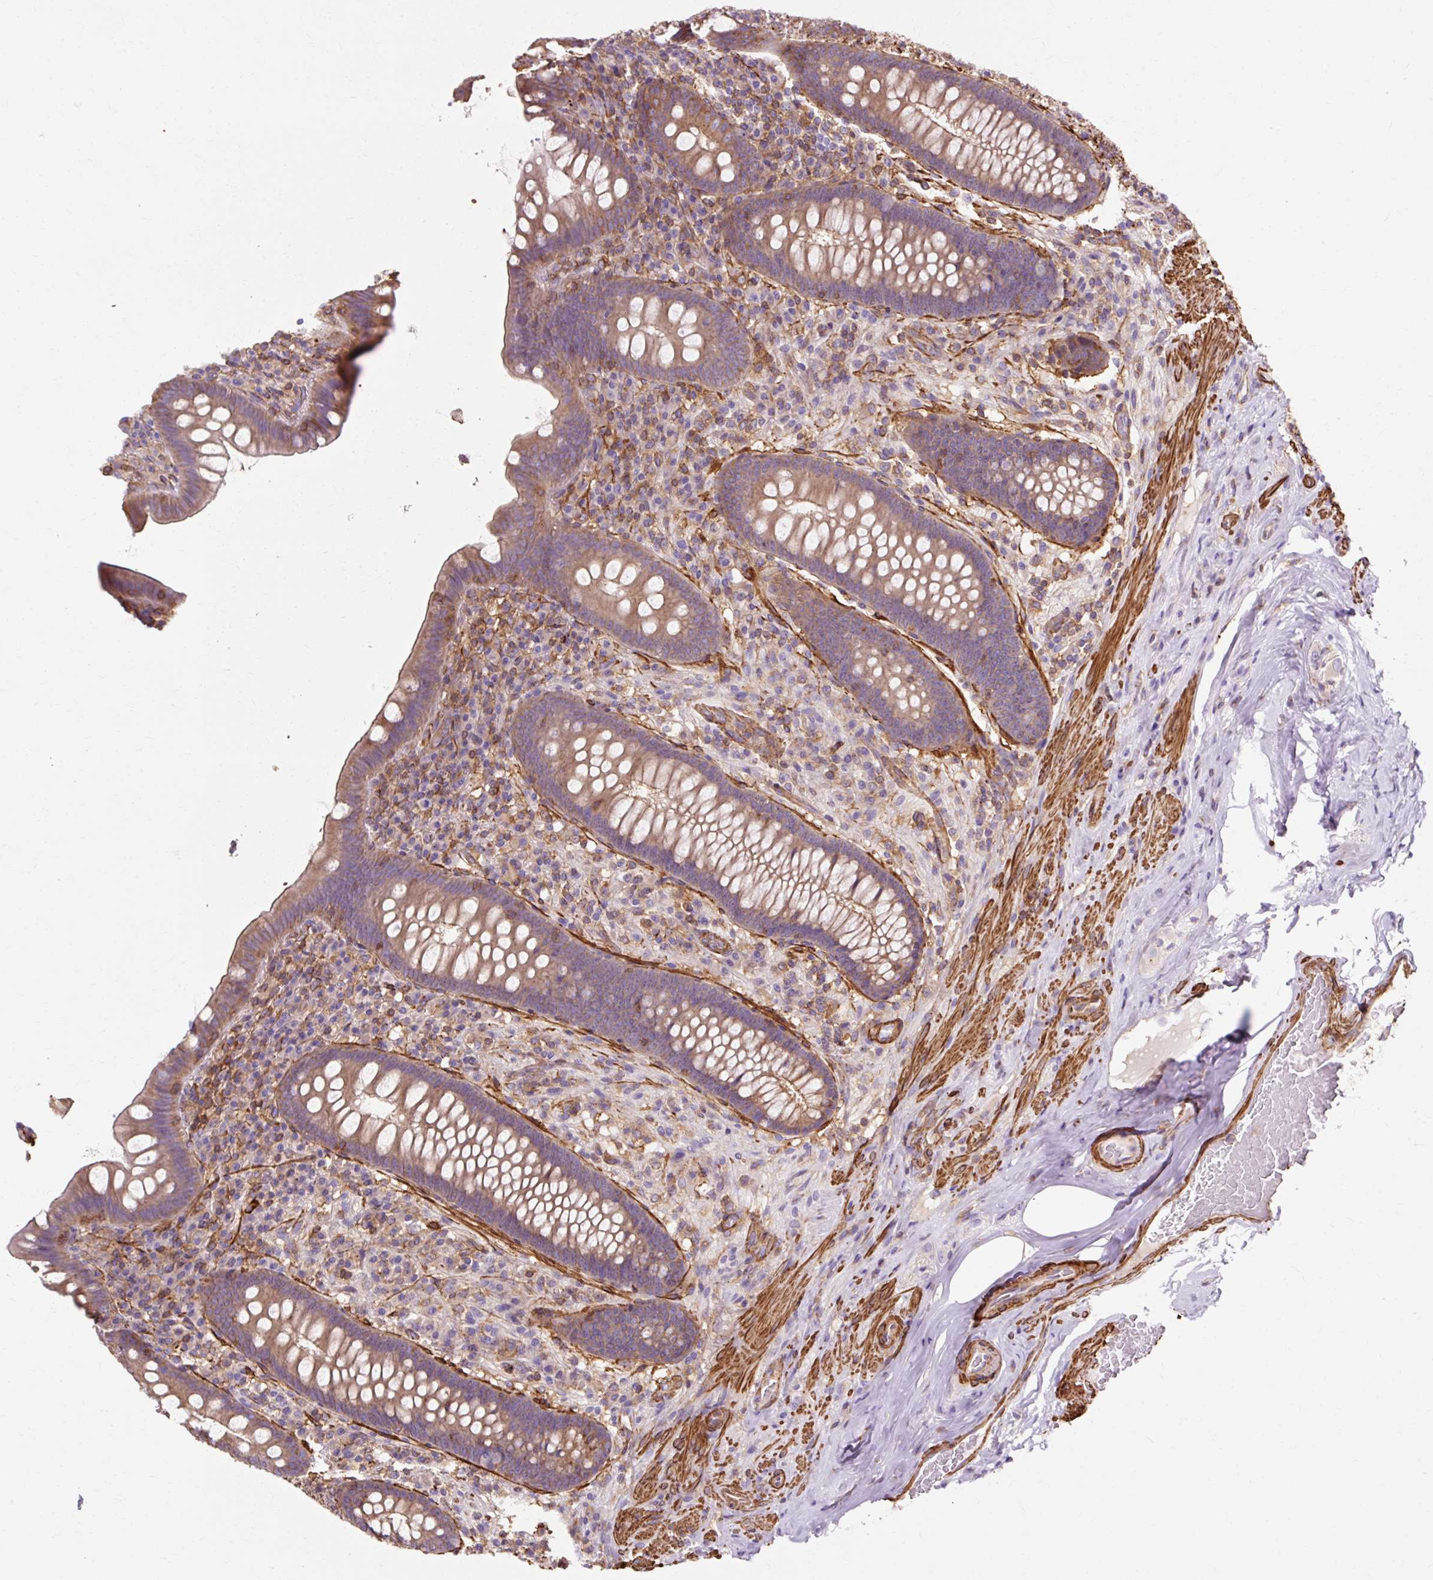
{"staining": {"intensity": "moderate", "quantity": "25%-75%", "location": "cytoplasmic/membranous"}, "tissue": "appendix", "cell_type": "Glandular cells", "image_type": "normal", "snomed": [{"axis": "morphology", "description": "Normal tissue, NOS"}, {"axis": "topography", "description": "Appendix"}], "caption": "Moderate cytoplasmic/membranous expression is seen in about 25%-75% of glandular cells in normal appendix. (Brightfield microscopy of DAB IHC at high magnification).", "gene": "TBC1D2B", "patient": {"sex": "male", "age": 71}}